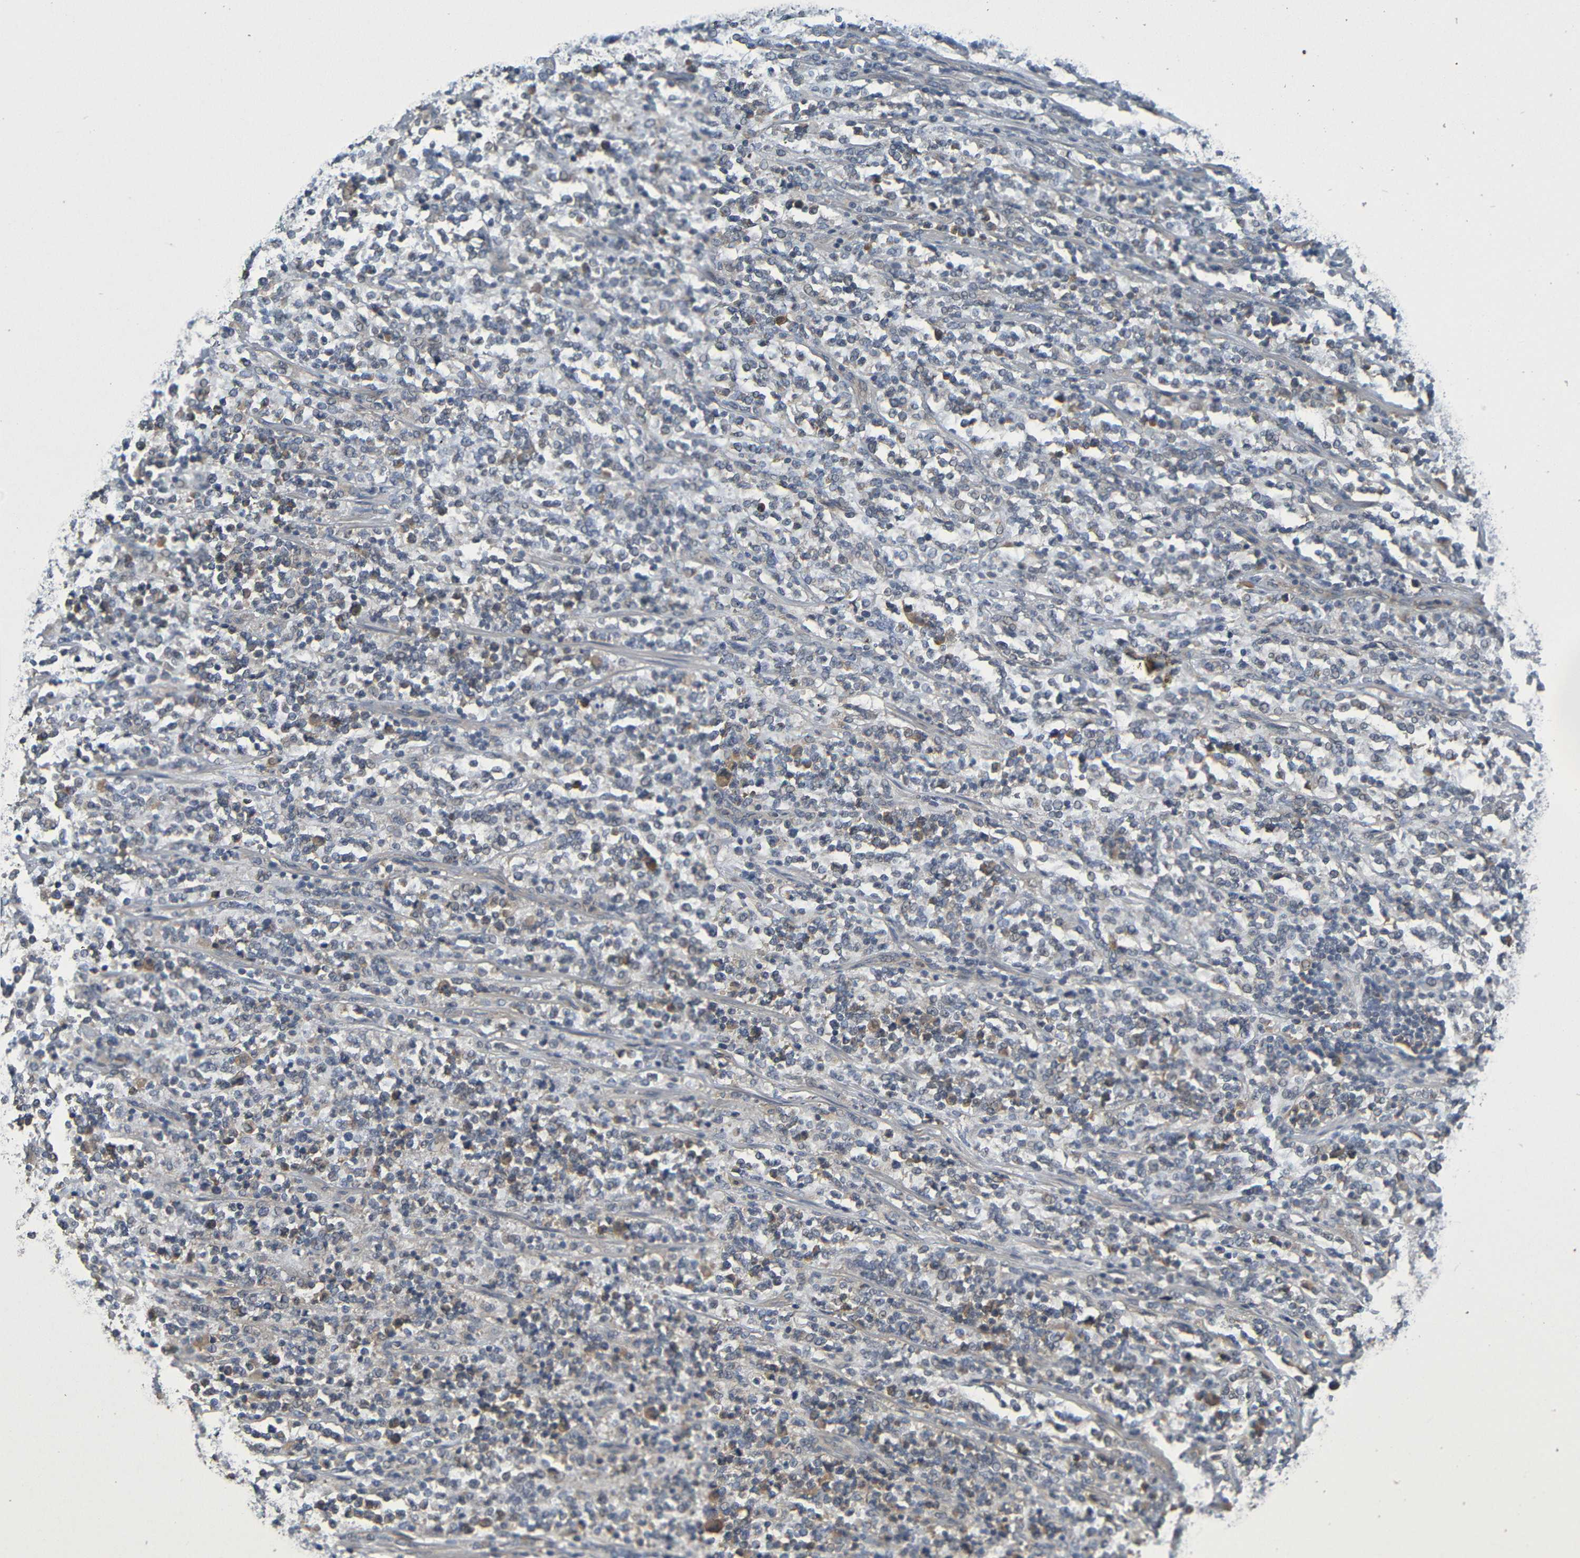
{"staining": {"intensity": "negative", "quantity": "none", "location": "none"}, "tissue": "lymphoma", "cell_type": "Tumor cells", "image_type": "cancer", "snomed": [{"axis": "morphology", "description": "Malignant lymphoma, non-Hodgkin's type, High grade"}, {"axis": "topography", "description": "Soft tissue"}], "caption": "A histopathology image of lymphoma stained for a protein displays no brown staining in tumor cells.", "gene": "C1QA", "patient": {"sex": "male", "age": 18}}